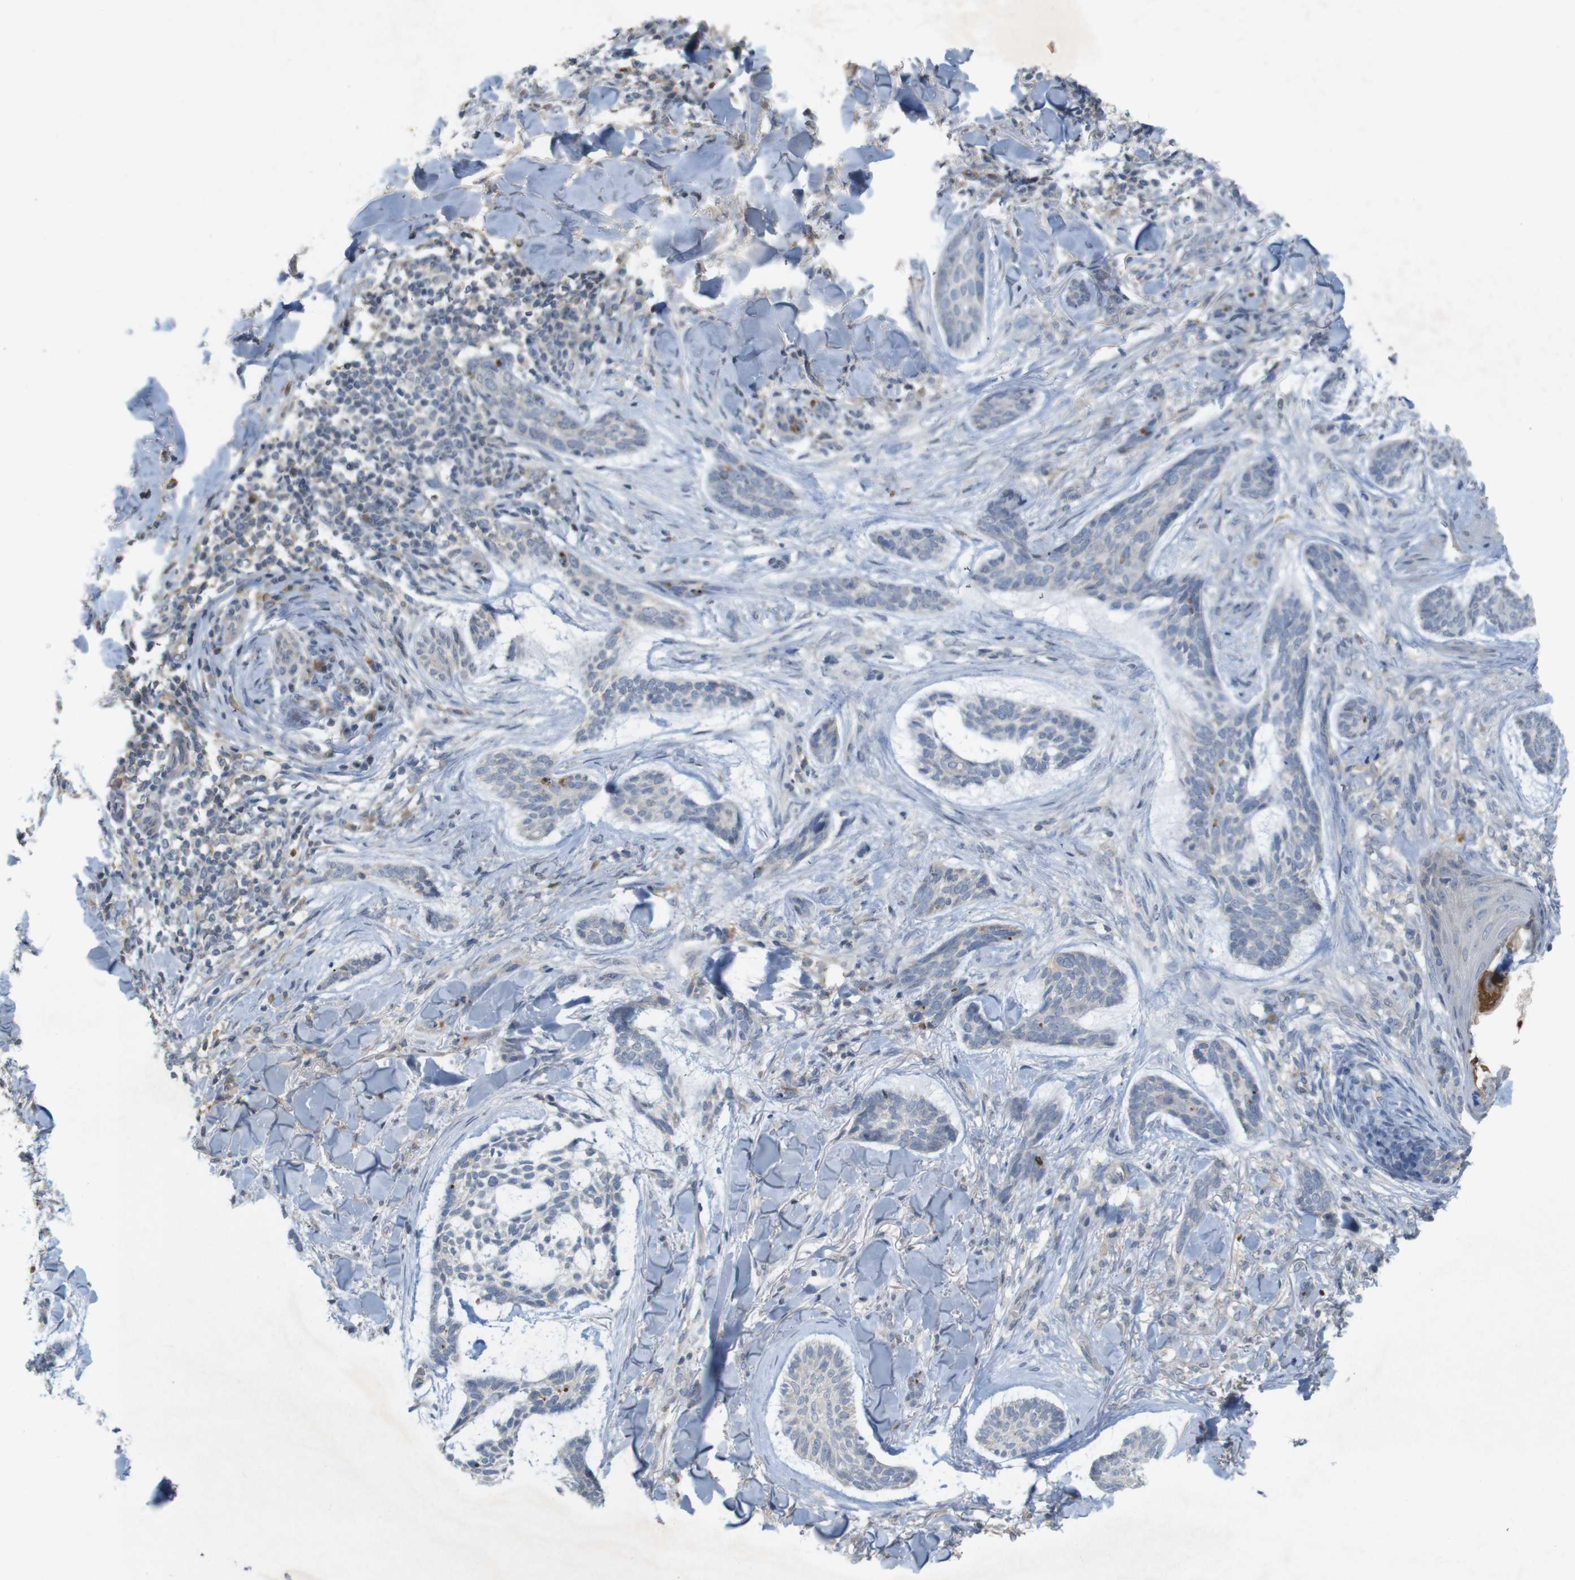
{"staining": {"intensity": "negative", "quantity": "none", "location": "none"}, "tissue": "skin cancer", "cell_type": "Tumor cells", "image_type": "cancer", "snomed": [{"axis": "morphology", "description": "Basal cell carcinoma"}, {"axis": "topography", "description": "Skin"}], "caption": "This is a photomicrograph of IHC staining of skin cancer (basal cell carcinoma), which shows no positivity in tumor cells.", "gene": "TSPAN14", "patient": {"sex": "male", "age": 43}}